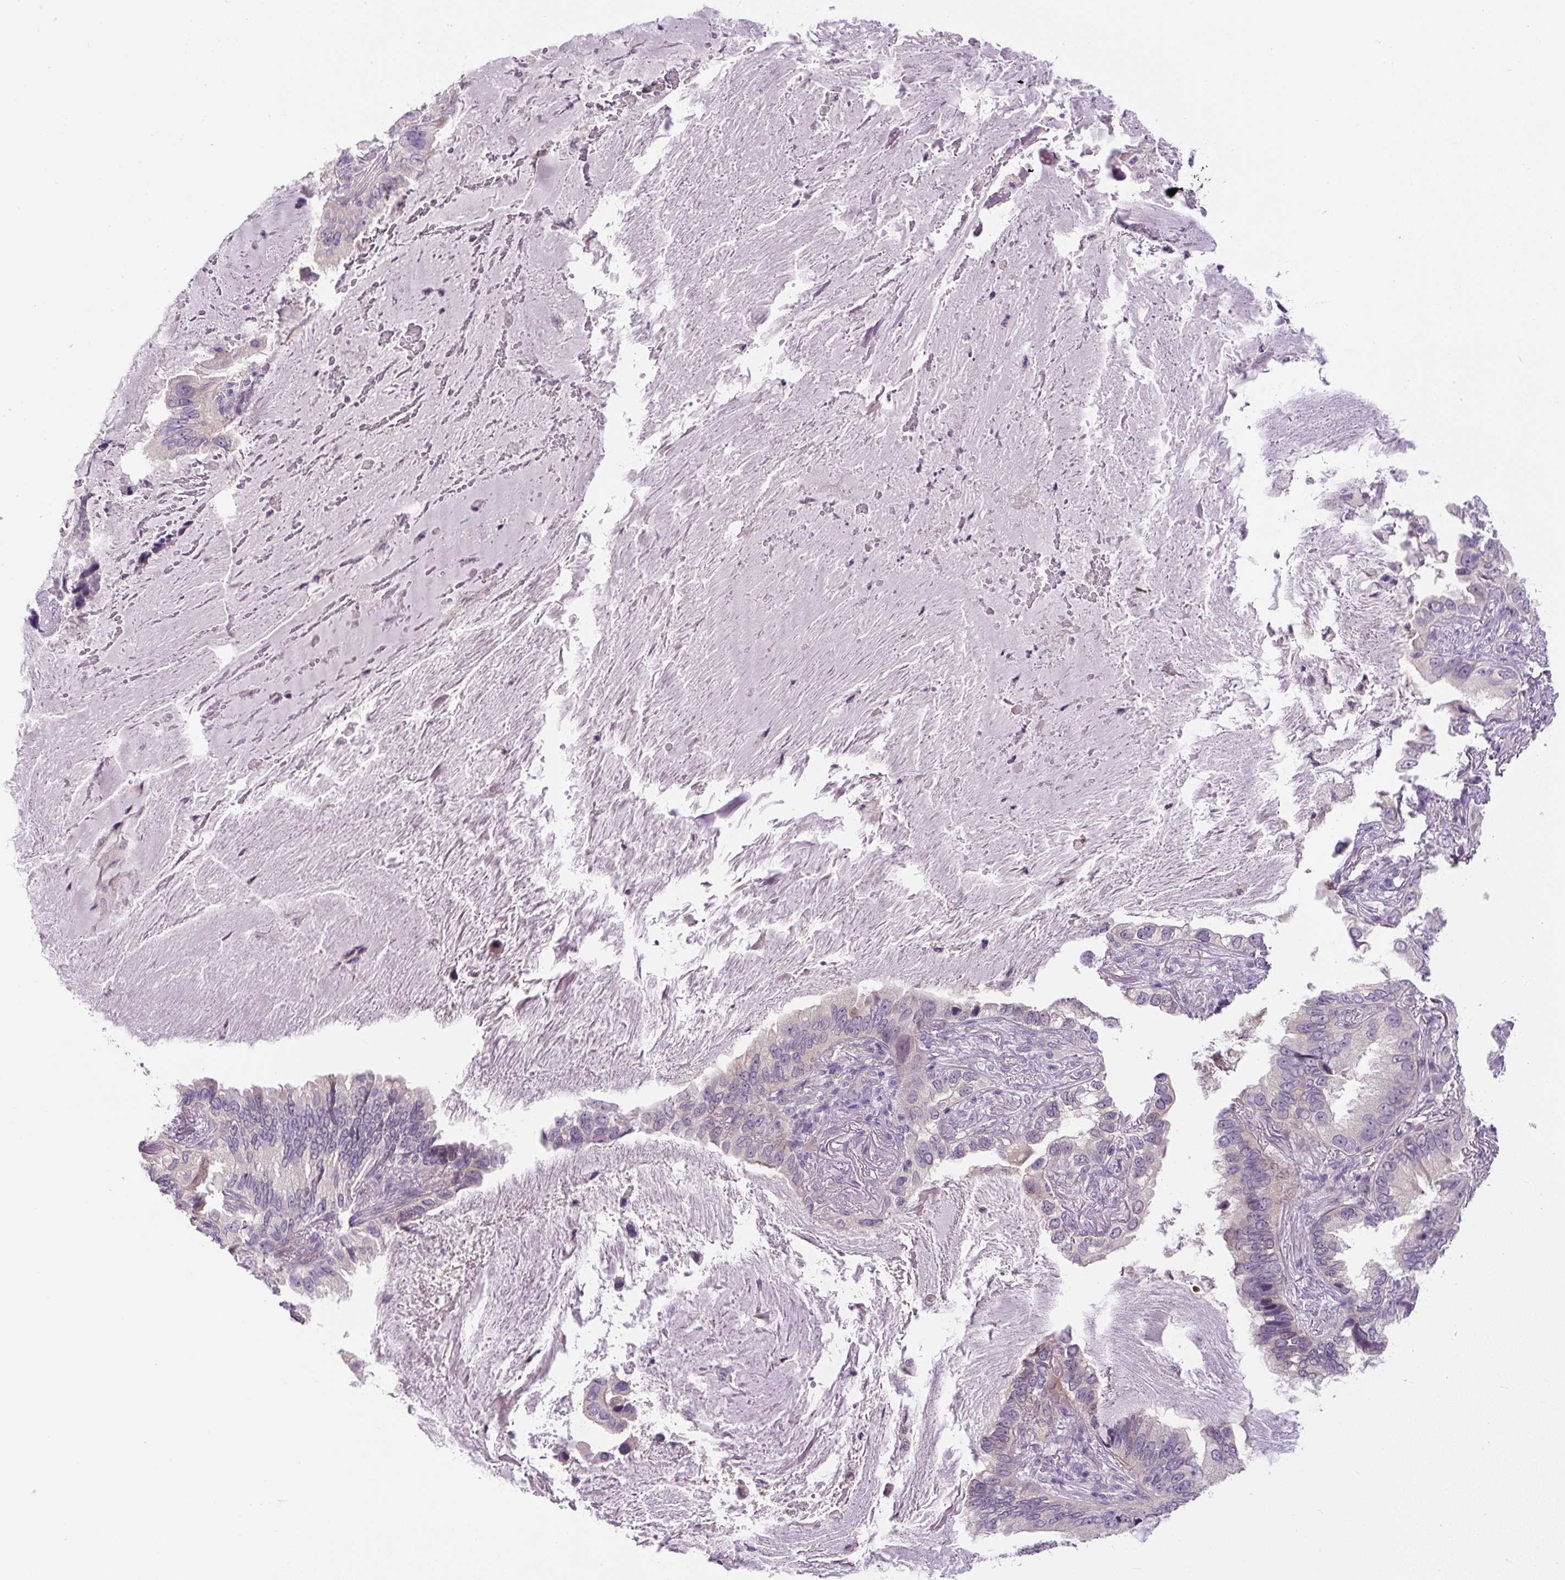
{"staining": {"intensity": "negative", "quantity": "none", "location": "none"}, "tissue": "lung cancer", "cell_type": "Tumor cells", "image_type": "cancer", "snomed": [{"axis": "morphology", "description": "Adenocarcinoma, NOS"}, {"axis": "topography", "description": "Lung"}], "caption": "Lung cancer (adenocarcinoma) was stained to show a protein in brown. There is no significant staining in tumor cells.", "gene": "UBL3", "patient": {"sex": "female", "age": 69}}